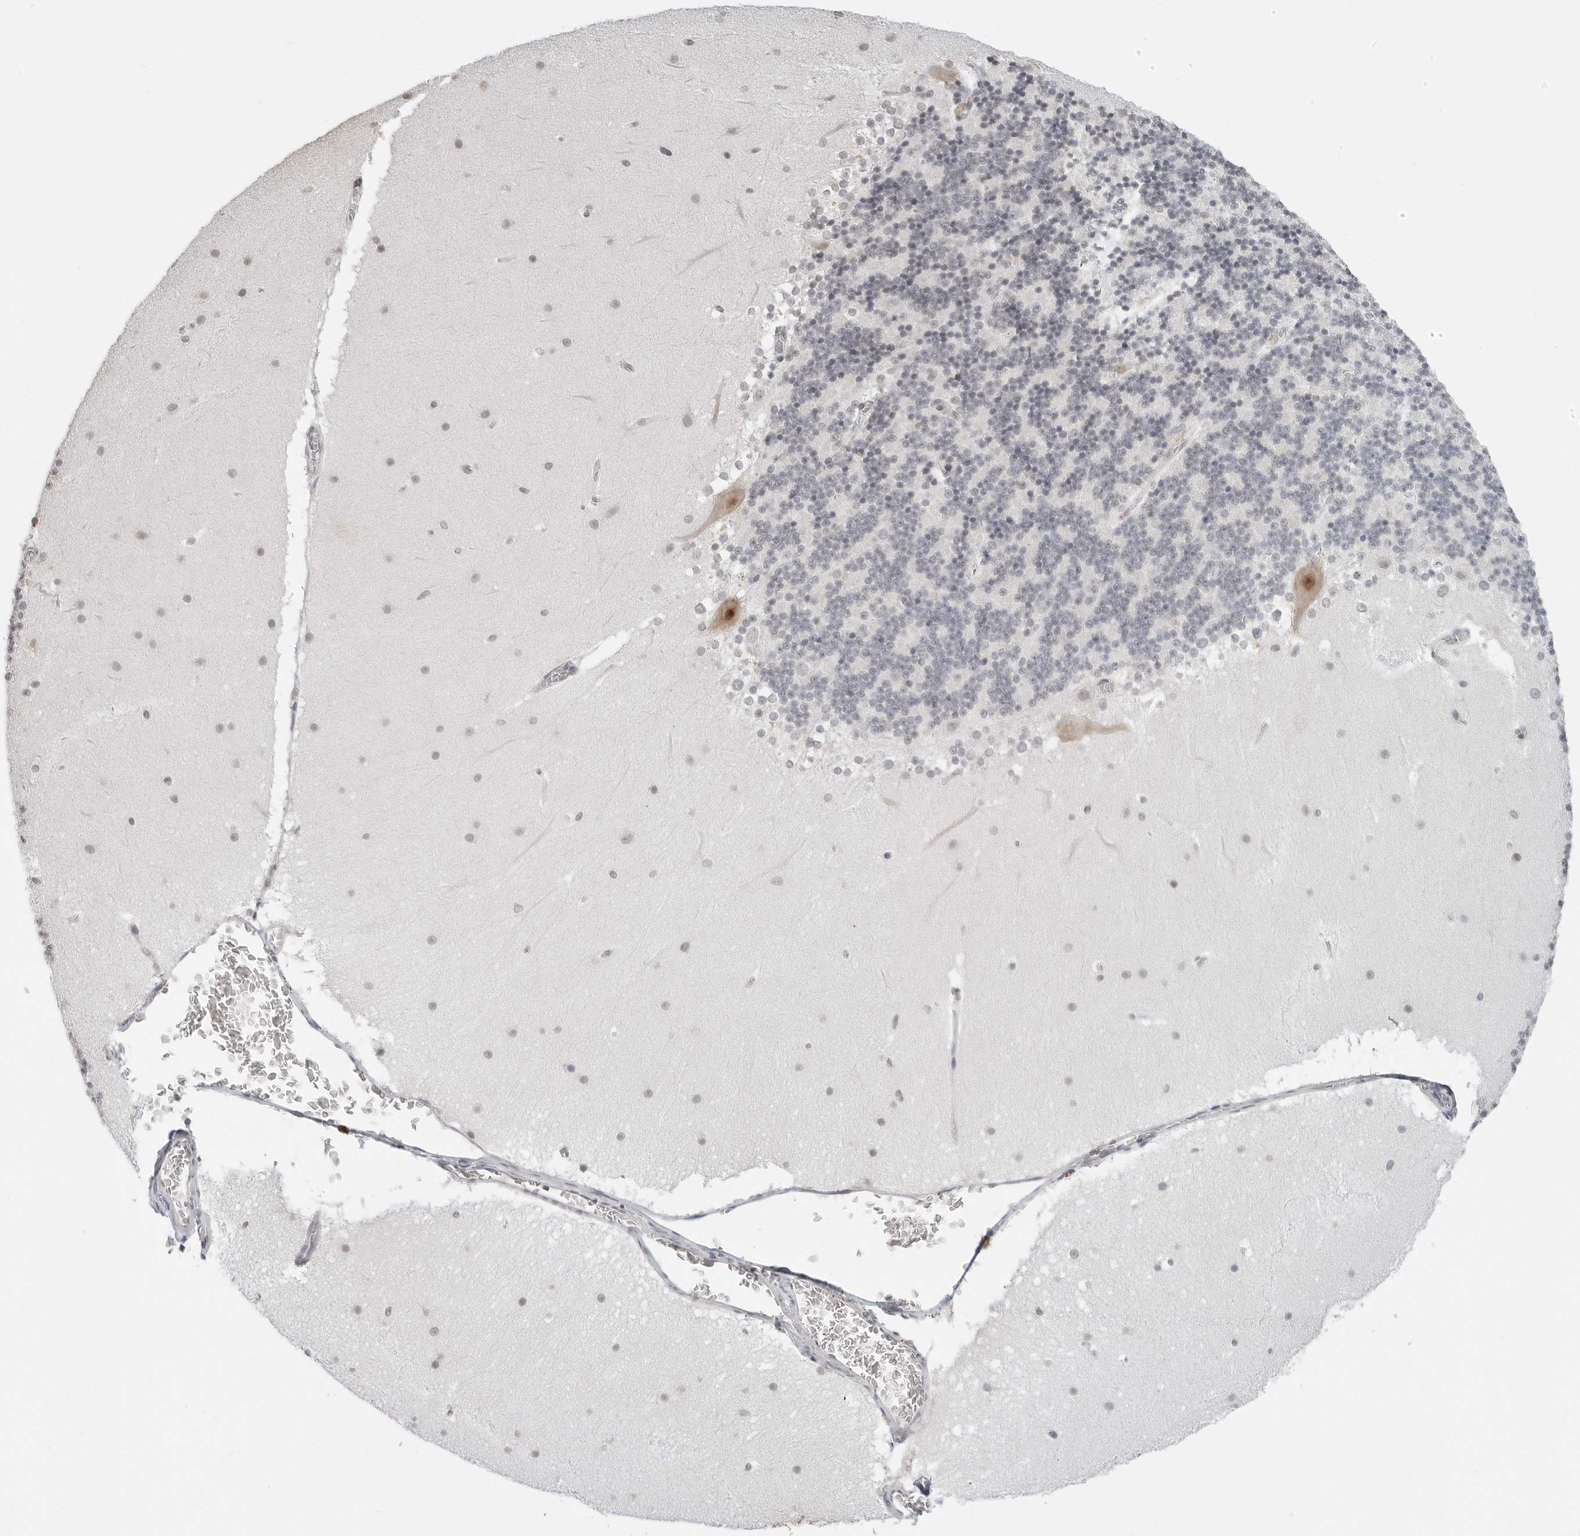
{"staining": {"intensity": "negative", "quantity": "none", "location": "none"}, "tissue": "cerebellum", "cell_type": "Cells in granular layer", "image_type": "normal", "snomed": [{"axis": "morphology", "description": "Normal tissue, NOS"}, {"axis": "topography", "description": "Cerebellum"}], "caption": "High magnification brightfield microscopy of benign cerebellum stained with DAB (brown) and counterstained with hematoxylin (blue): cells in granular layer show no significant expression. (Brightfield microscopy of DAB (3,3'-diaminobenzidine) immunohistochemistry at high magnification).", "gene": "METAP1", "patient": {"sex": "female", "age": 19}}